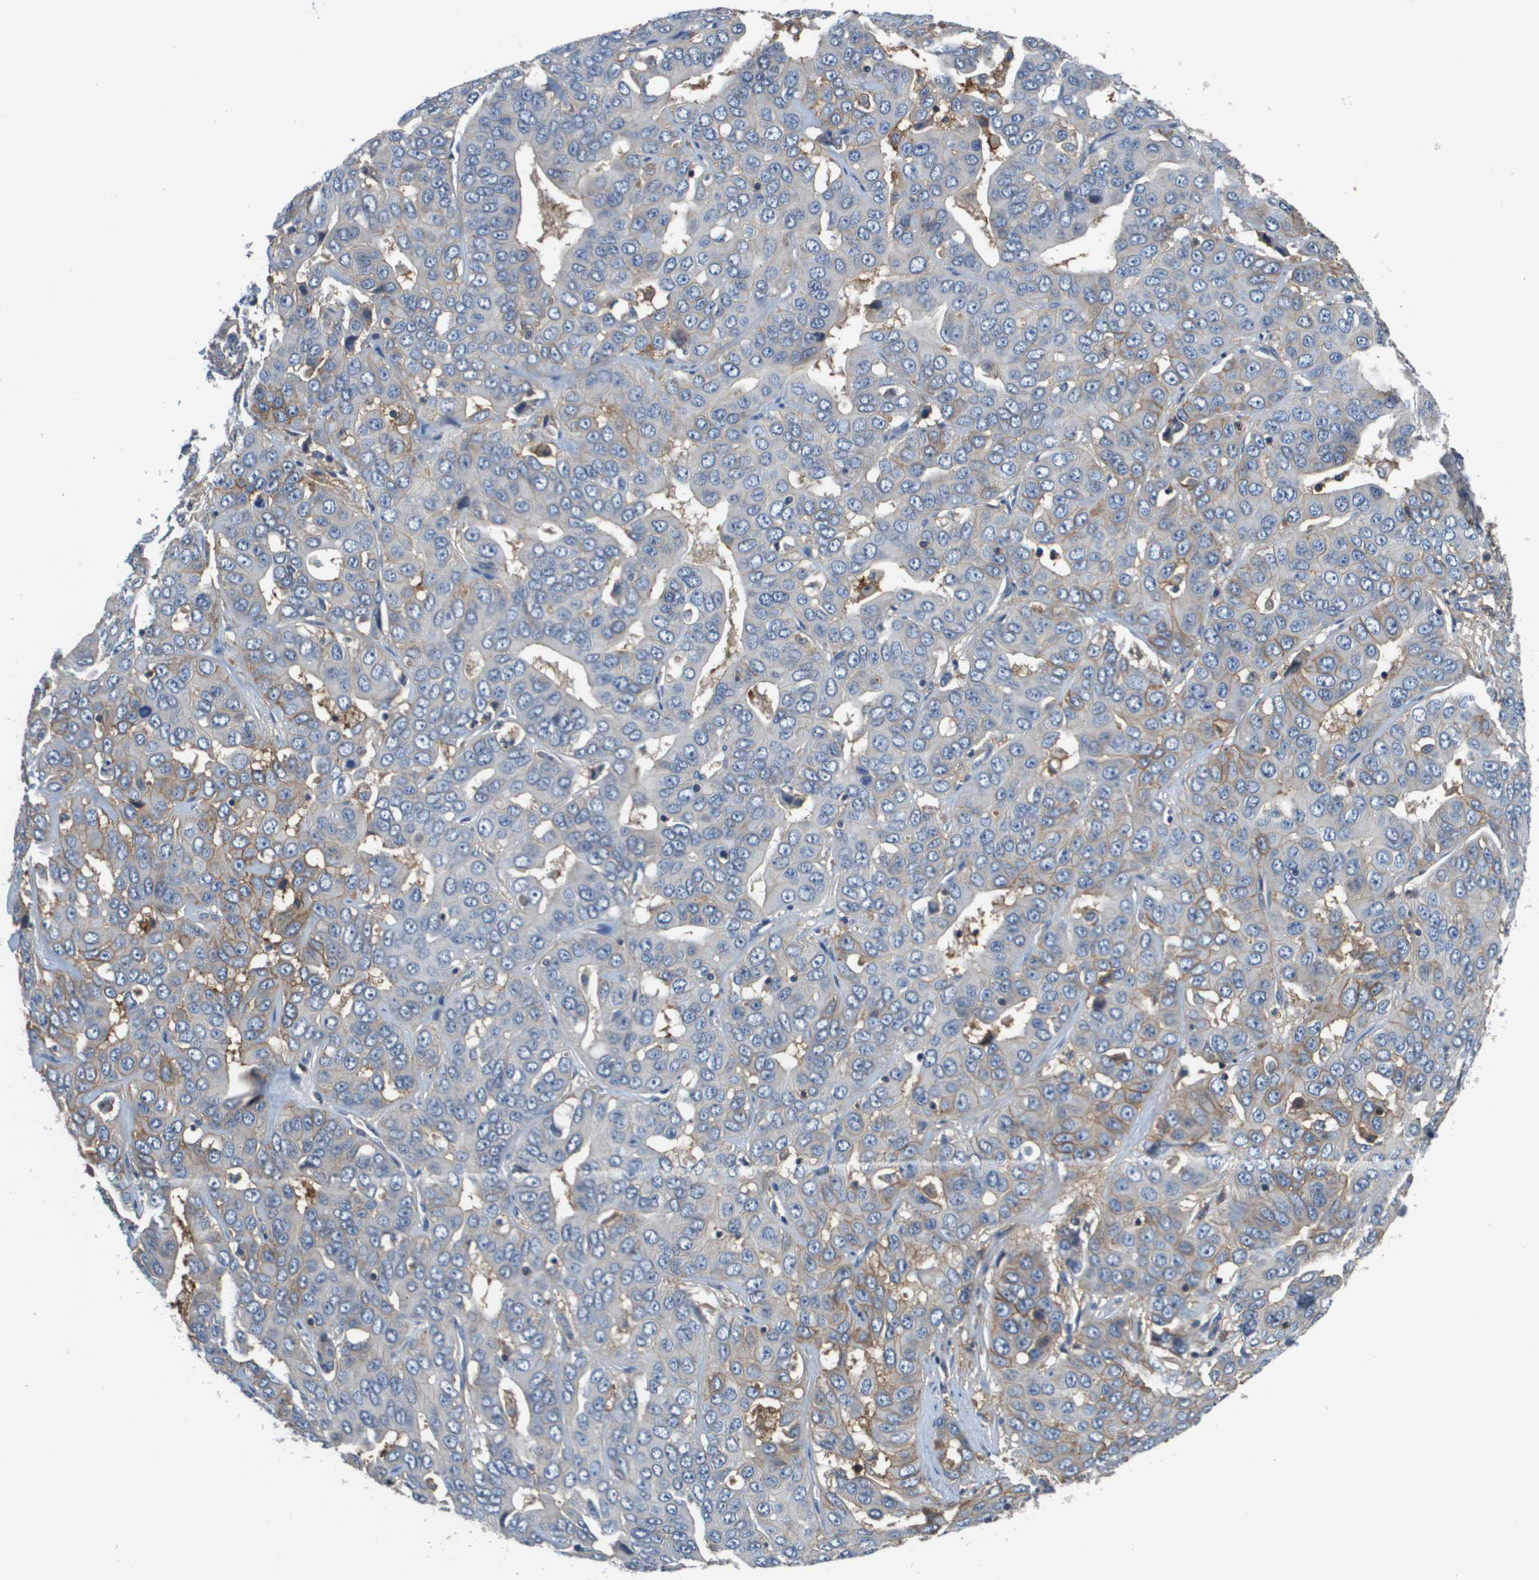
{"staining": {"intensity": "weak", "quantity": "<25%", "location": "cytoplasmic/membranous"}, "tissue": "liver cancer", "cell_type": "Tumor cells", "image_type": "cancer", "snomed": [{"axis": "morphology", "description": "Cholangiocarcinoma"}, {"axis": "topography", "description": "Liver"}], "caption": "Liver cancer (cholangiocarcinoma) was stained to show a protein in brown. There is no significant positivity in tumor cells.", "gene": "SLC16A3", "patient": {"sex": "female", "age": 52}}